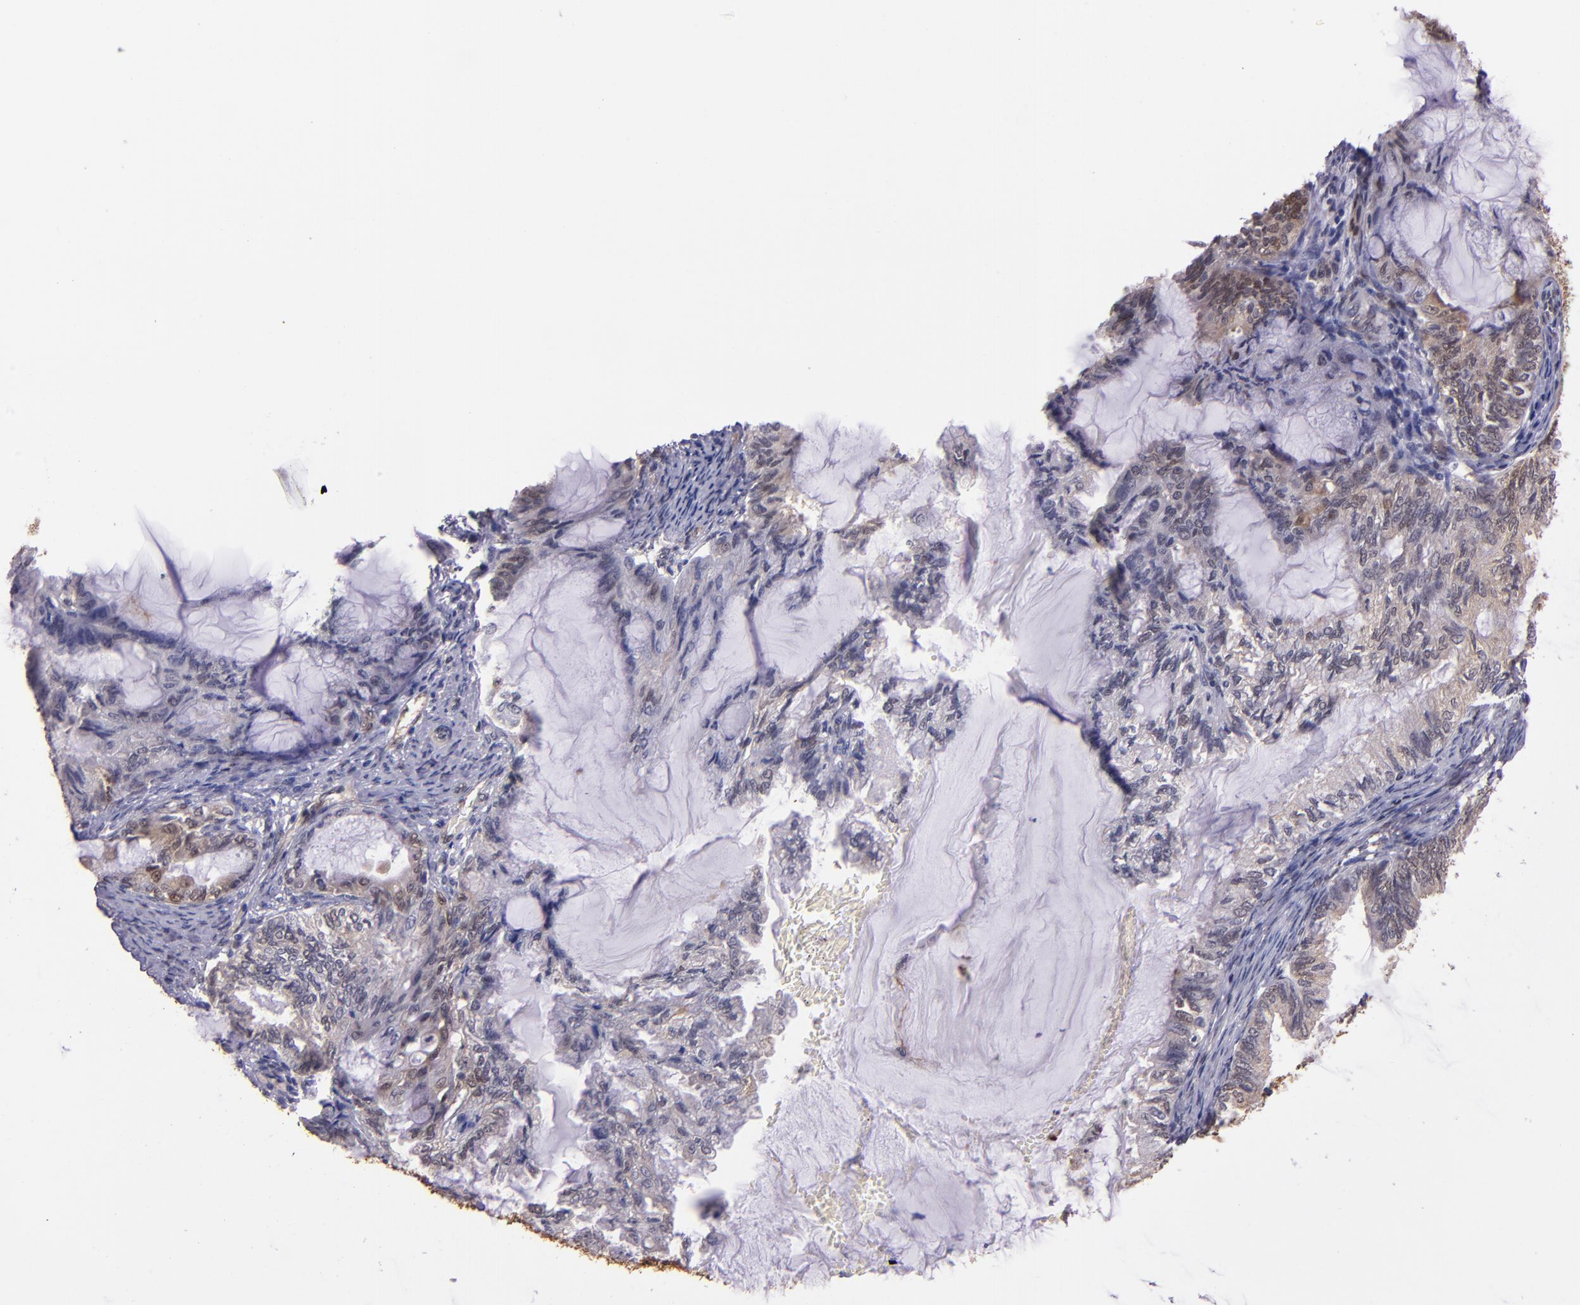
{"staining": {"intensity": "moderate", "quantity": "25%-75%", "location": "cytoplasmic/membranous"}, "tissue": "endometrial cancer", "cell_type": "Tumor cells", "image_type": "cancer", "snomed": [{"axis": "morphology", "description": "Adenocarcinoma, NOS"}, {"axis": "topography", "description": "Endometrium"}], "caption": "Protein expression analysis of adenocarcinoma (endometrial) shows moderate cytoplasmic/membranous expression in about 25%-75% of tumor cells.", "gene": "STAT6", "patient": {"sex": "female", "age": 86}}